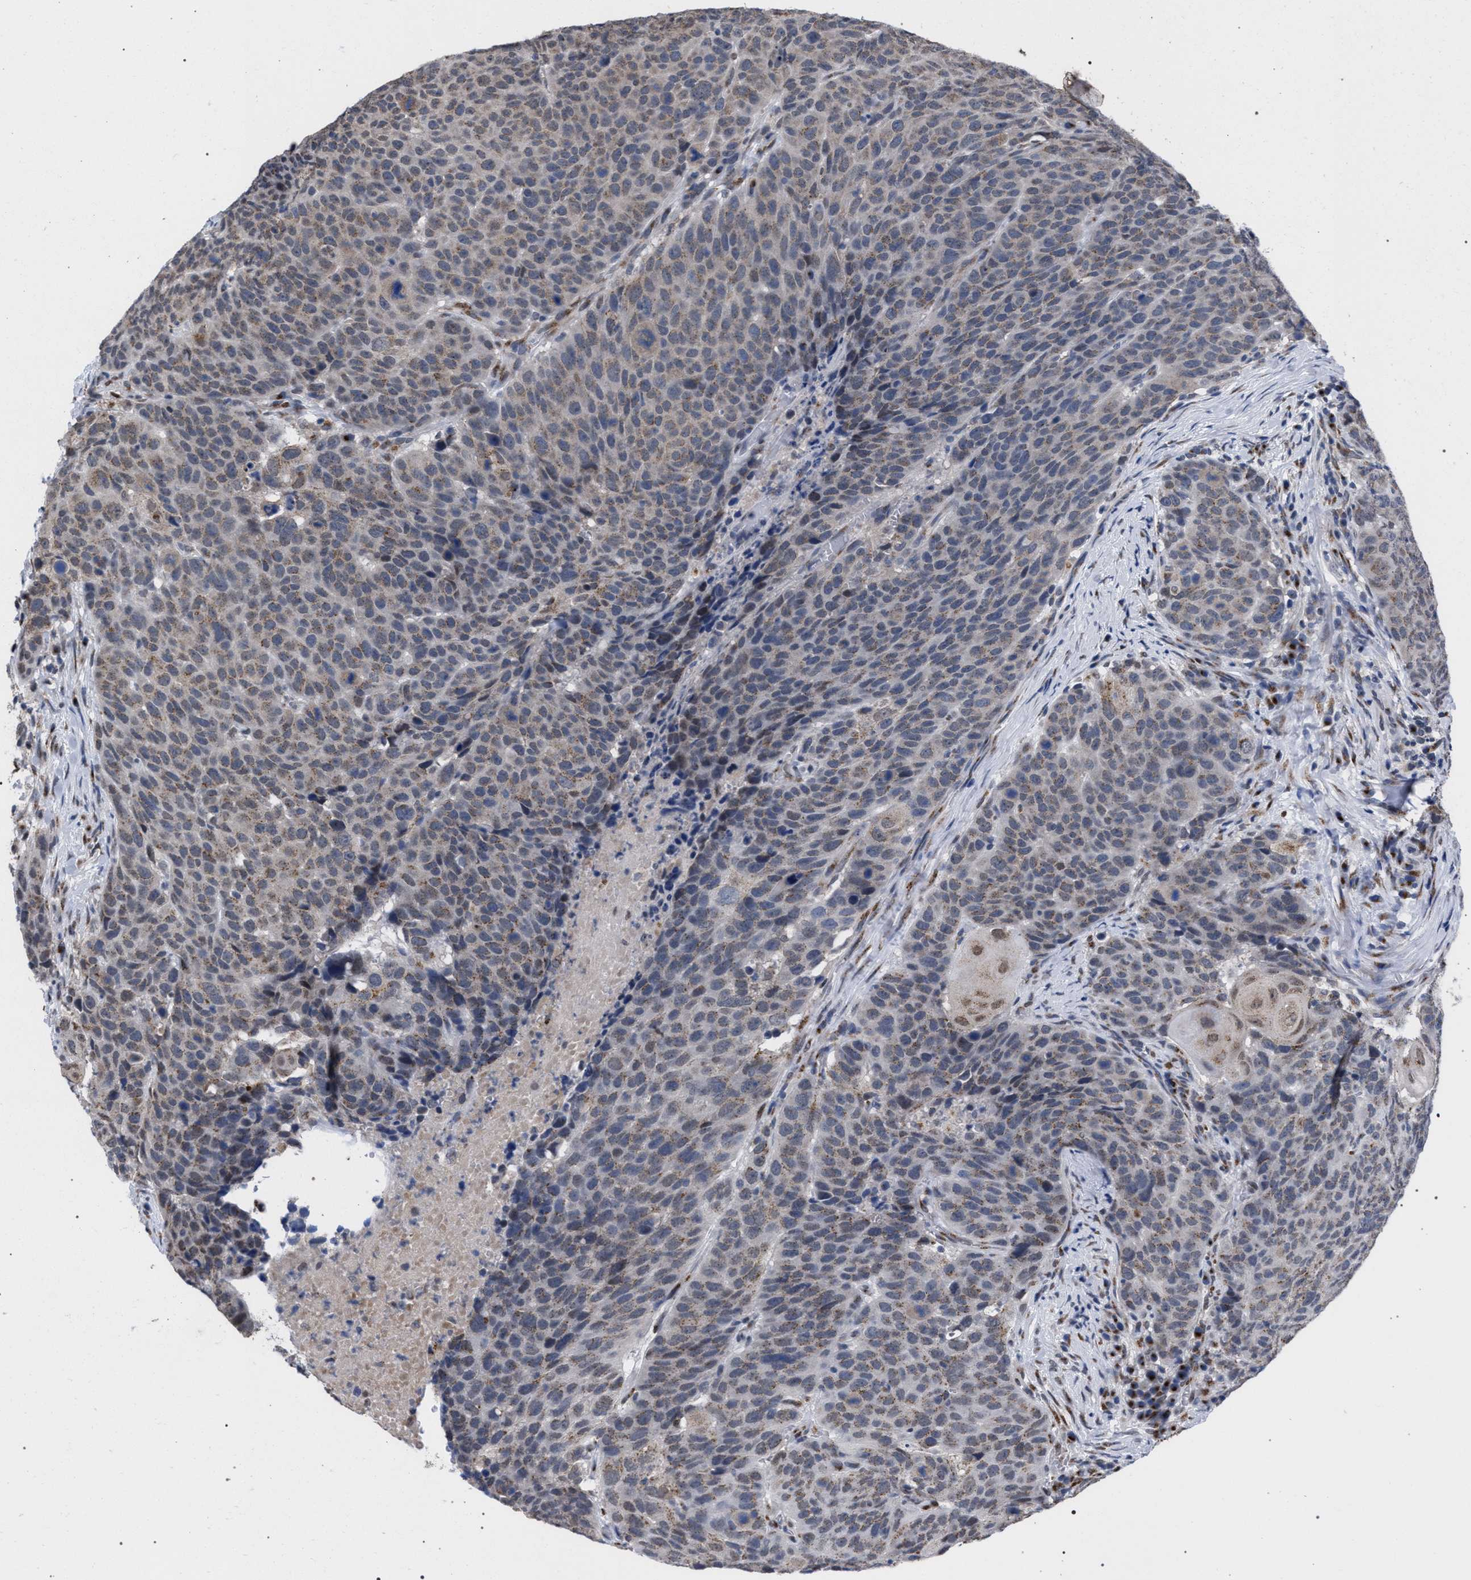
{"staining": {"intensity": "weak", "quantity": ">75%", "location": "cytoplasmic/membranous"}, "tissue": "head and neck cancer", "cell_type": "Tumor cells", "image_type": "cancer", "snomed": [{"axis": "morphology", "description": "Squamous cell carcinoma, NOS"}, {"axis": "topography", "description": "Head-Neck"}], "caption": "A brown stain highlights weak cytoplasmic/membranous staining of a protein in human head and neck squamous cell carcinoma tumor cells.", "gene": "GOLGA2", "patient": {"sex": "male", "age": 66}}